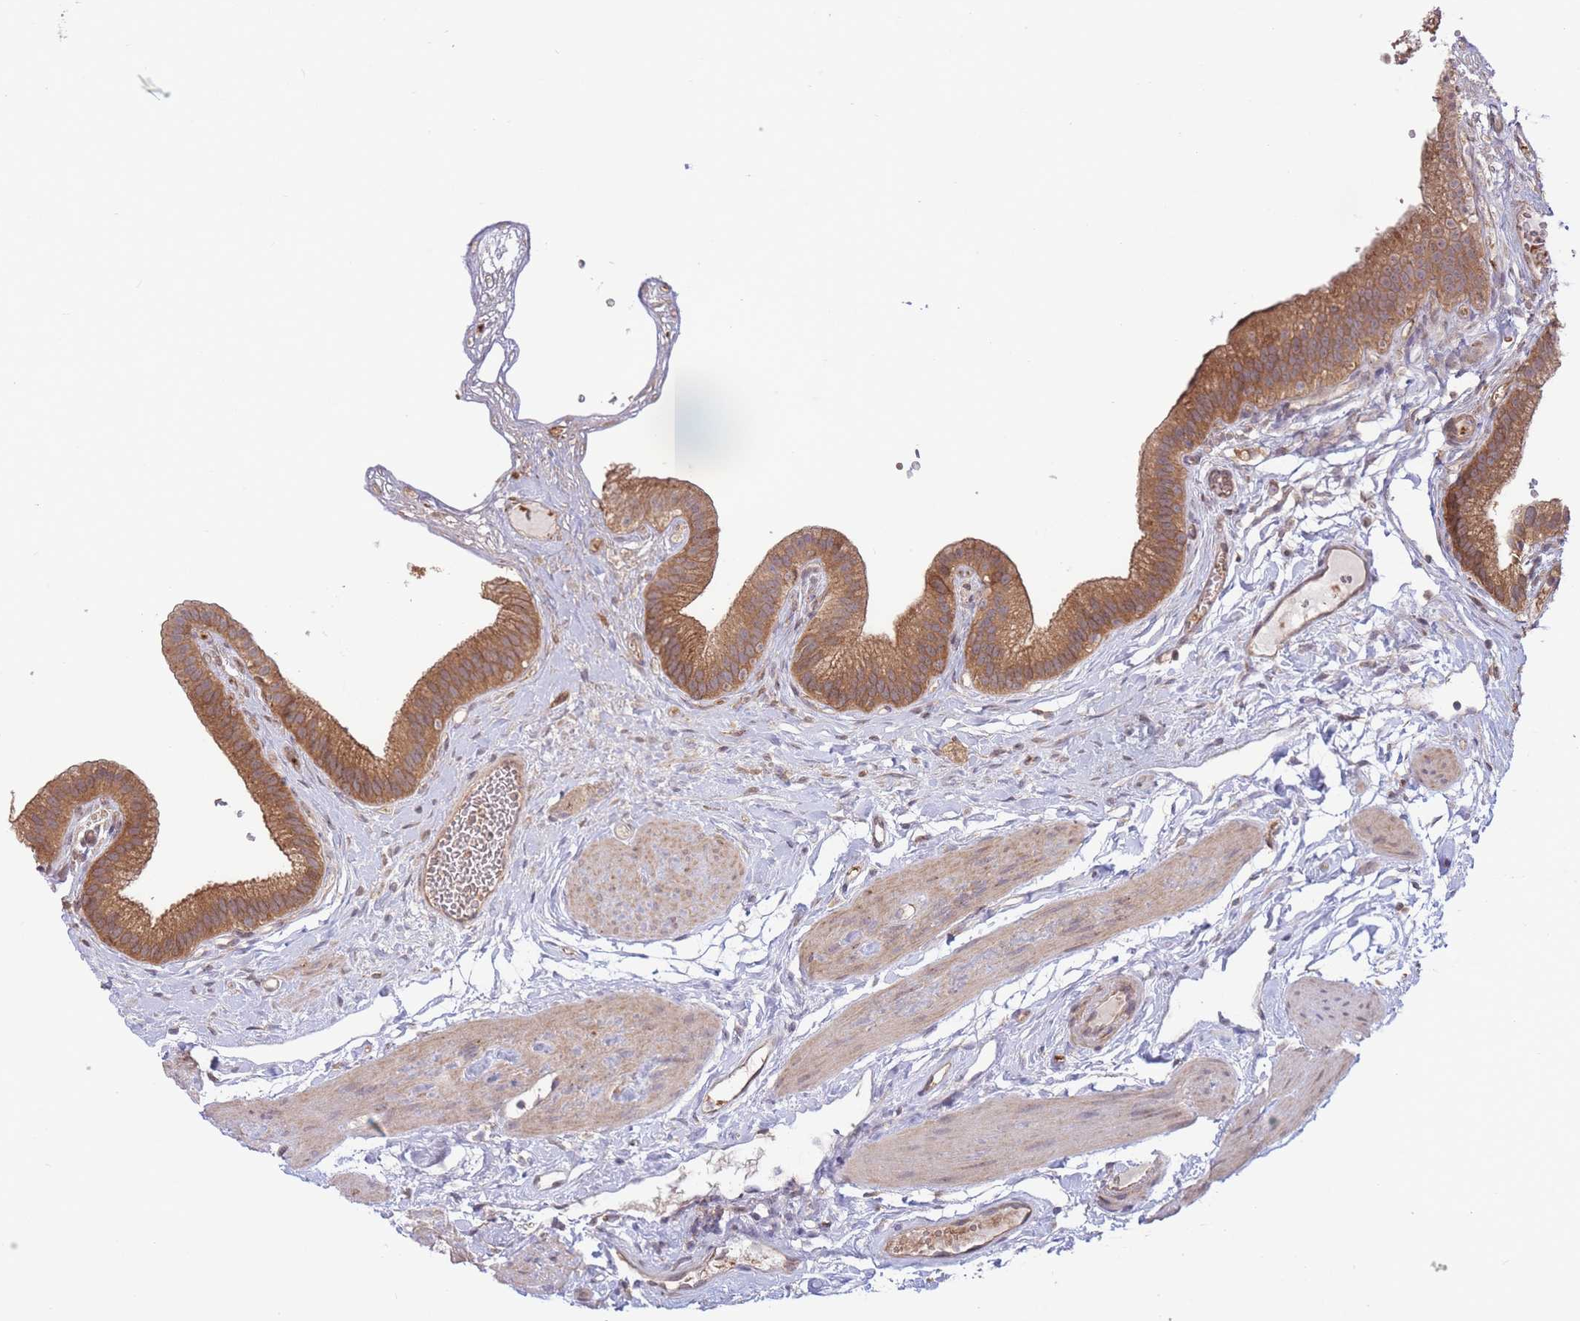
{"staining": {"intensity": "moderate", "quantity": ">75%", "location": "cytoplasmic/membranous"}, "tissue": "gallbladder", "cell_type": "Glandular cells", "image_type": "normal", "snomed": [{"axis": "morphology", "description": "Normal tissue, NOS"}, {"axis": "topography", "description": "Gallbladder"}], "caption": "Protein expression analysis of benign human gallbladder reveals moderate cytoplasmic/membranous staining in approximately >75% of glandular cells.", "gene": "ALS2CL", "patient": {"sex": "female", "age": 54}}